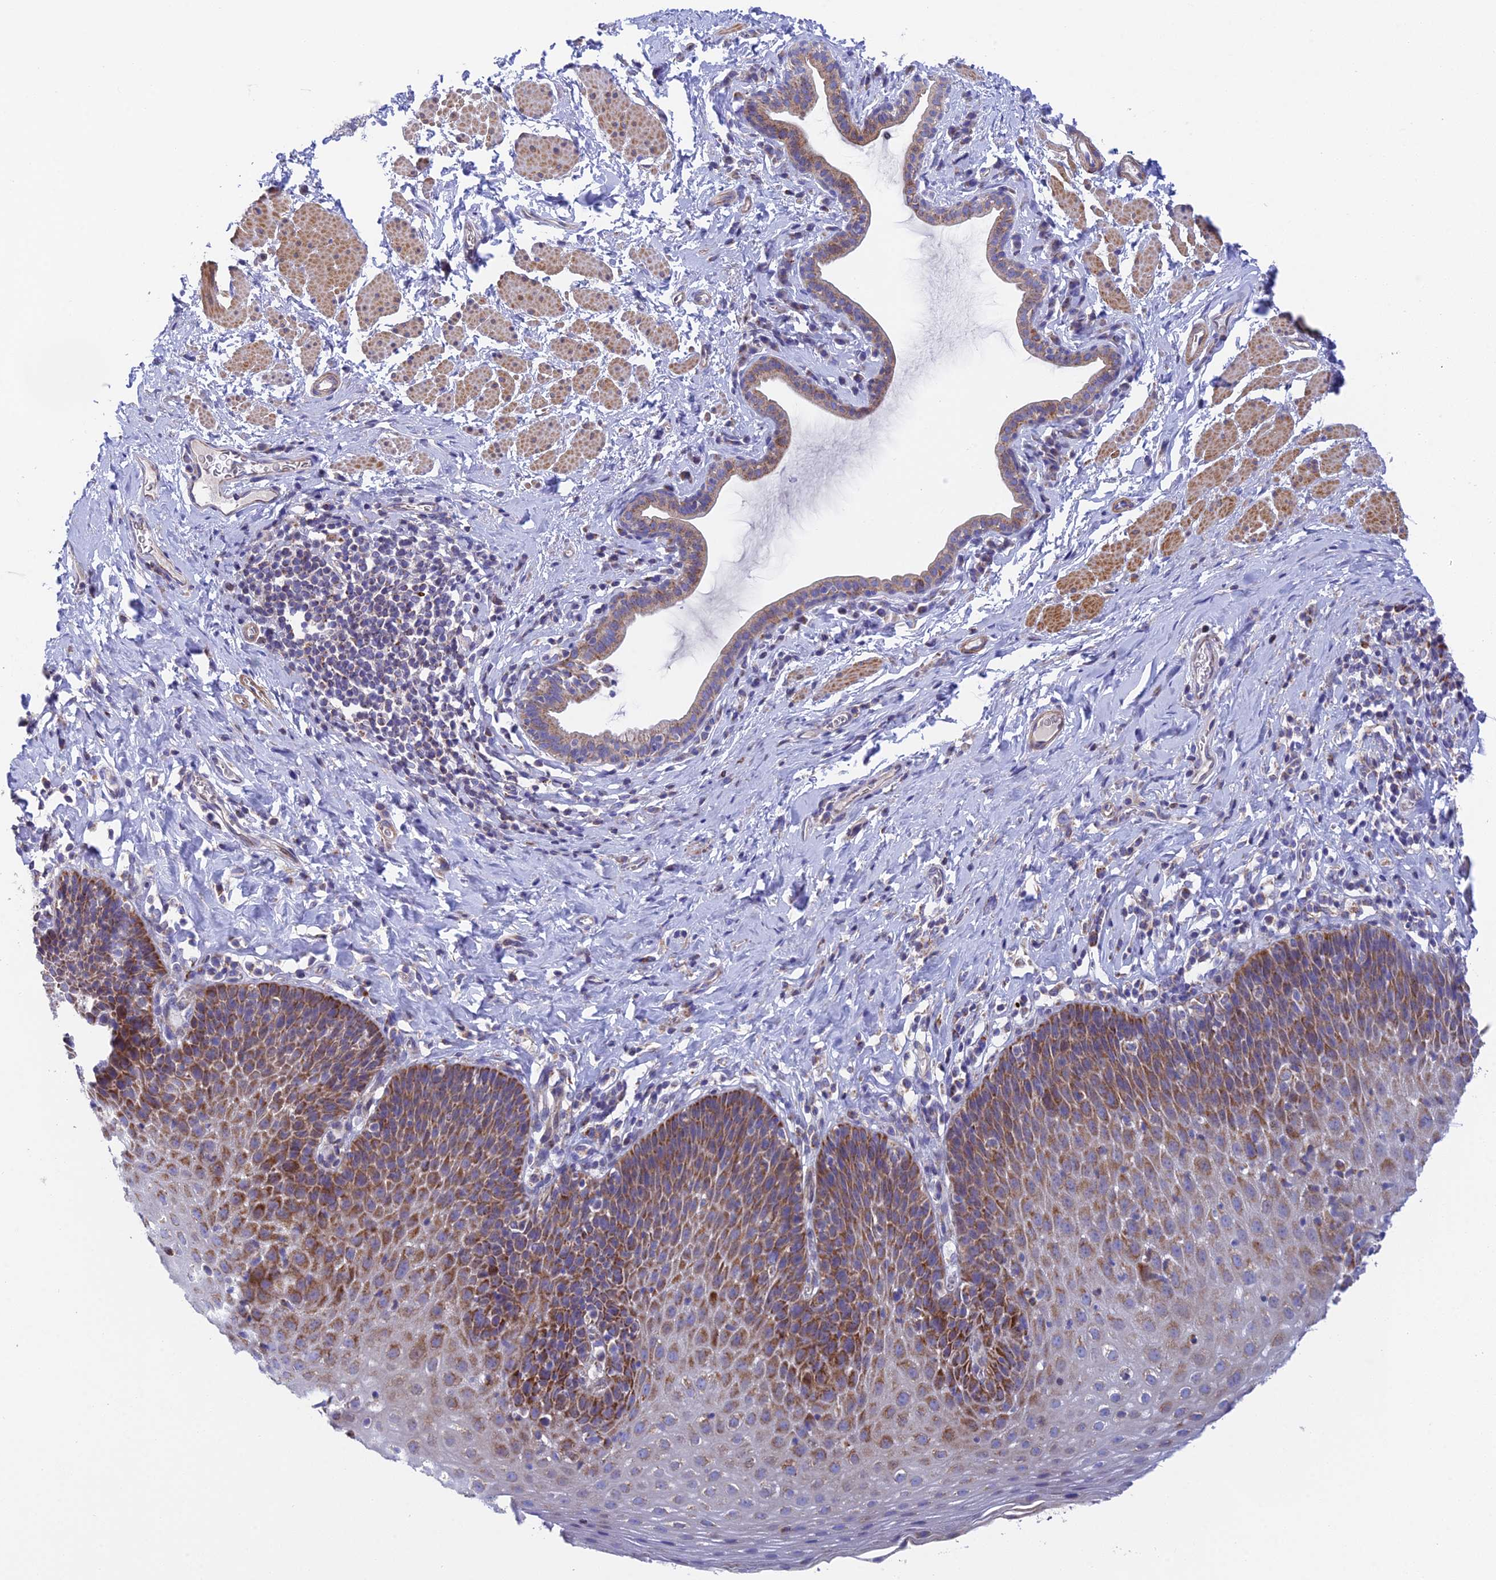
{"staining": {"intensity": "strong", "quantity": ">75%", "location": "cytoplasmic/membranous"}, "tissue": "esophagus", "cell_type": "Squamous epithelial cells", "image_type": "normal", "snomed": [{"axis": "morphology", "description": "Normal tissue, NOS"}, {"axis": "topography", "description": "Esophagus"}], "caption": "Esophagus stained with IHC displays strong cytoplasmic/membranous positivity in about >75% of squamous epithelial cells. Nuclei are stained in blue.", "gene": "CSPG4", "patient": {"sex": "female", "age": 61}}